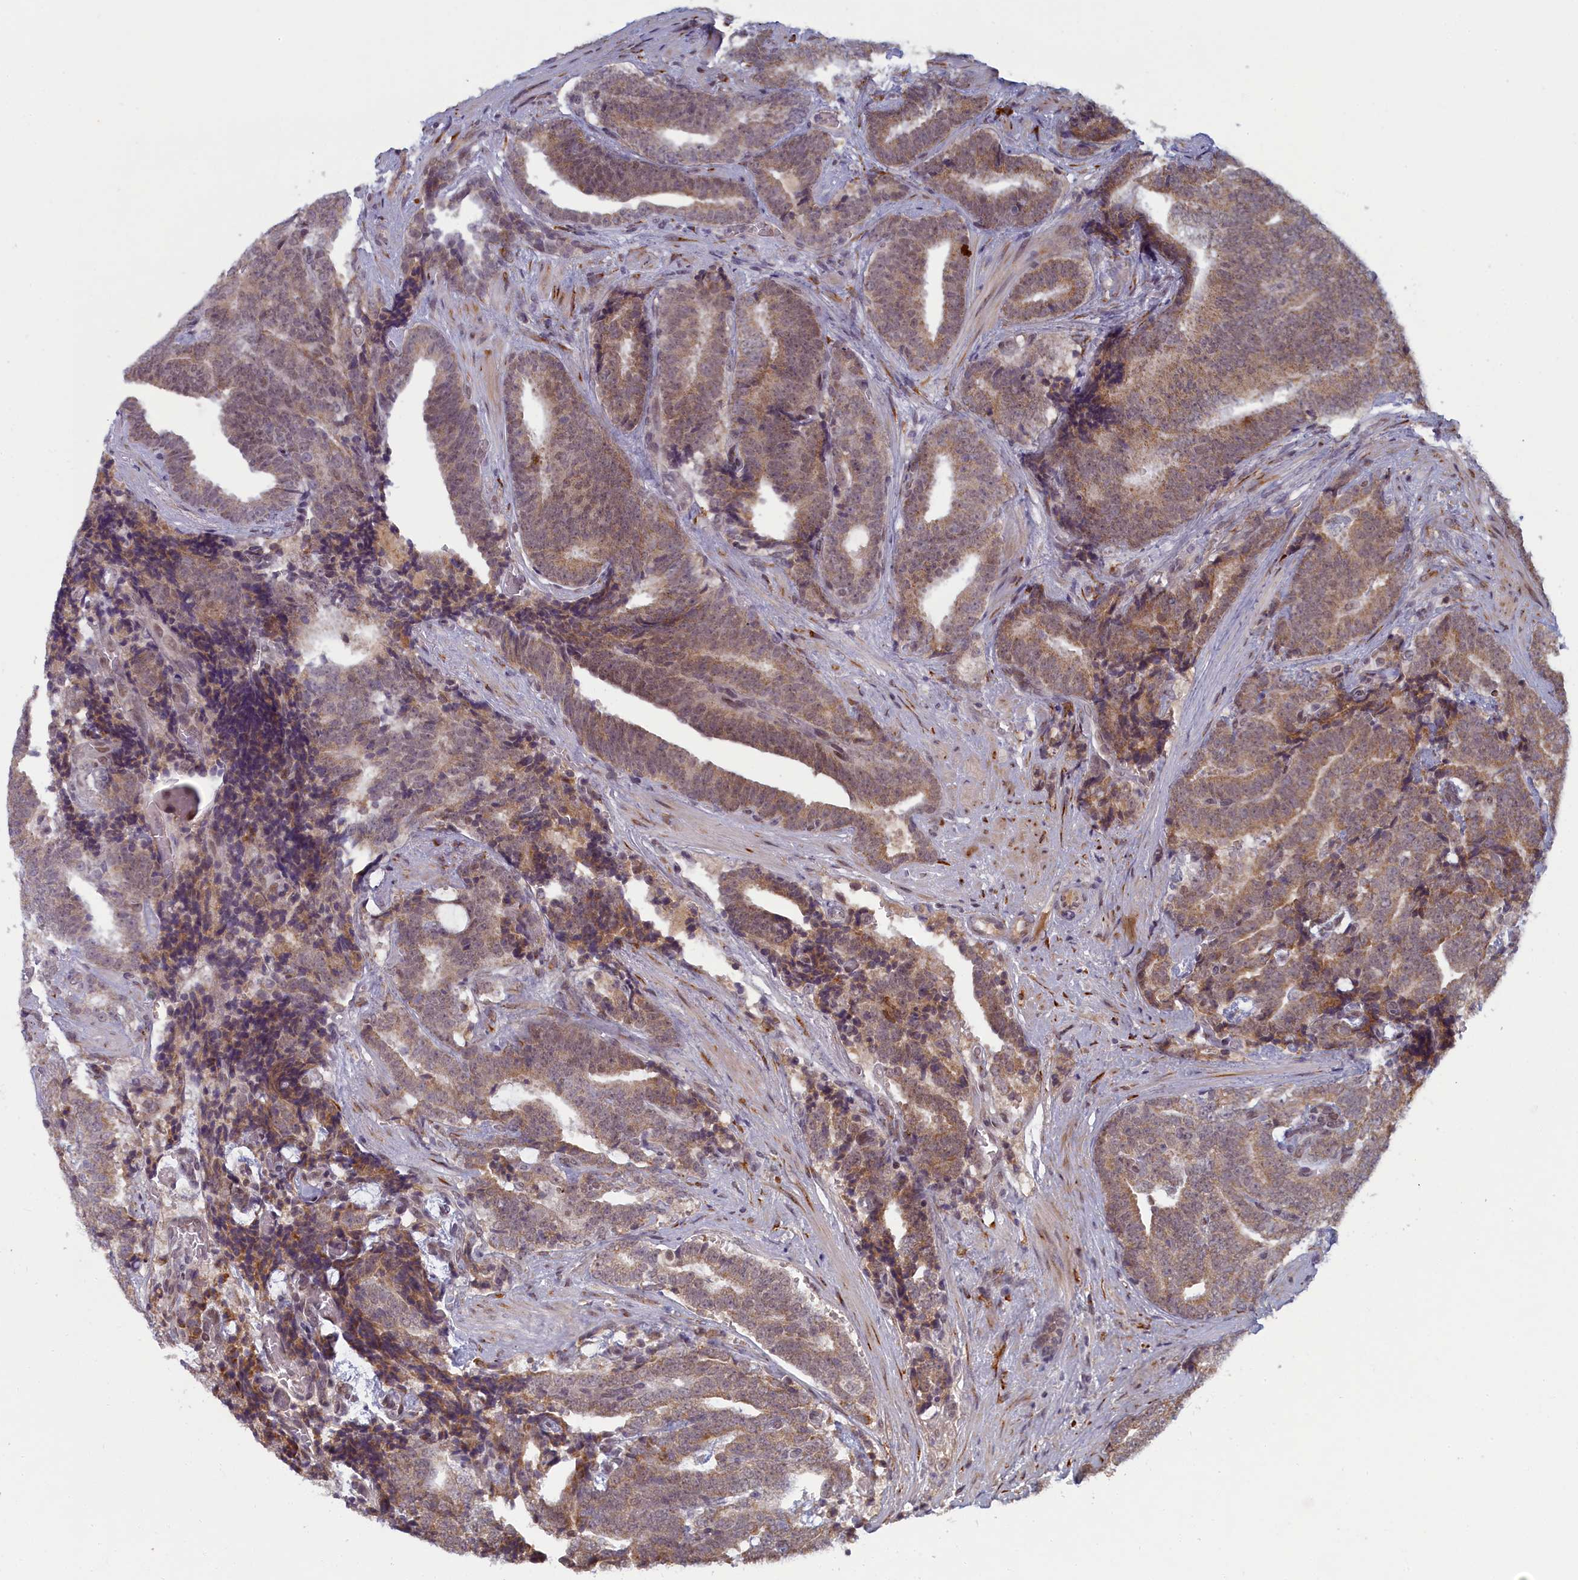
{"staining": {"intensity": "weak", "quantity": ">75%", "location": "cytoplasmic/membranous,nuclear"}, "tissue": "prostate cancer", "cell_type": "Tumor cells", "image_type": "cancer", "snomed": [{"axis": "morphology", "description": "Adenocarcinoma, High grade"}, {"axis": "topography", "description": "Prostate and seminal vesicle, NOS"}], "caption": "Tumor cells show low levels of weak cytoplasmic/membranous and nuclear staining in about >75% of cells in prostate cancer (adenocarcinoma (high-grade)).", "gene": "DNAJC17", "patient": {"sex": "male", "age": 67}}